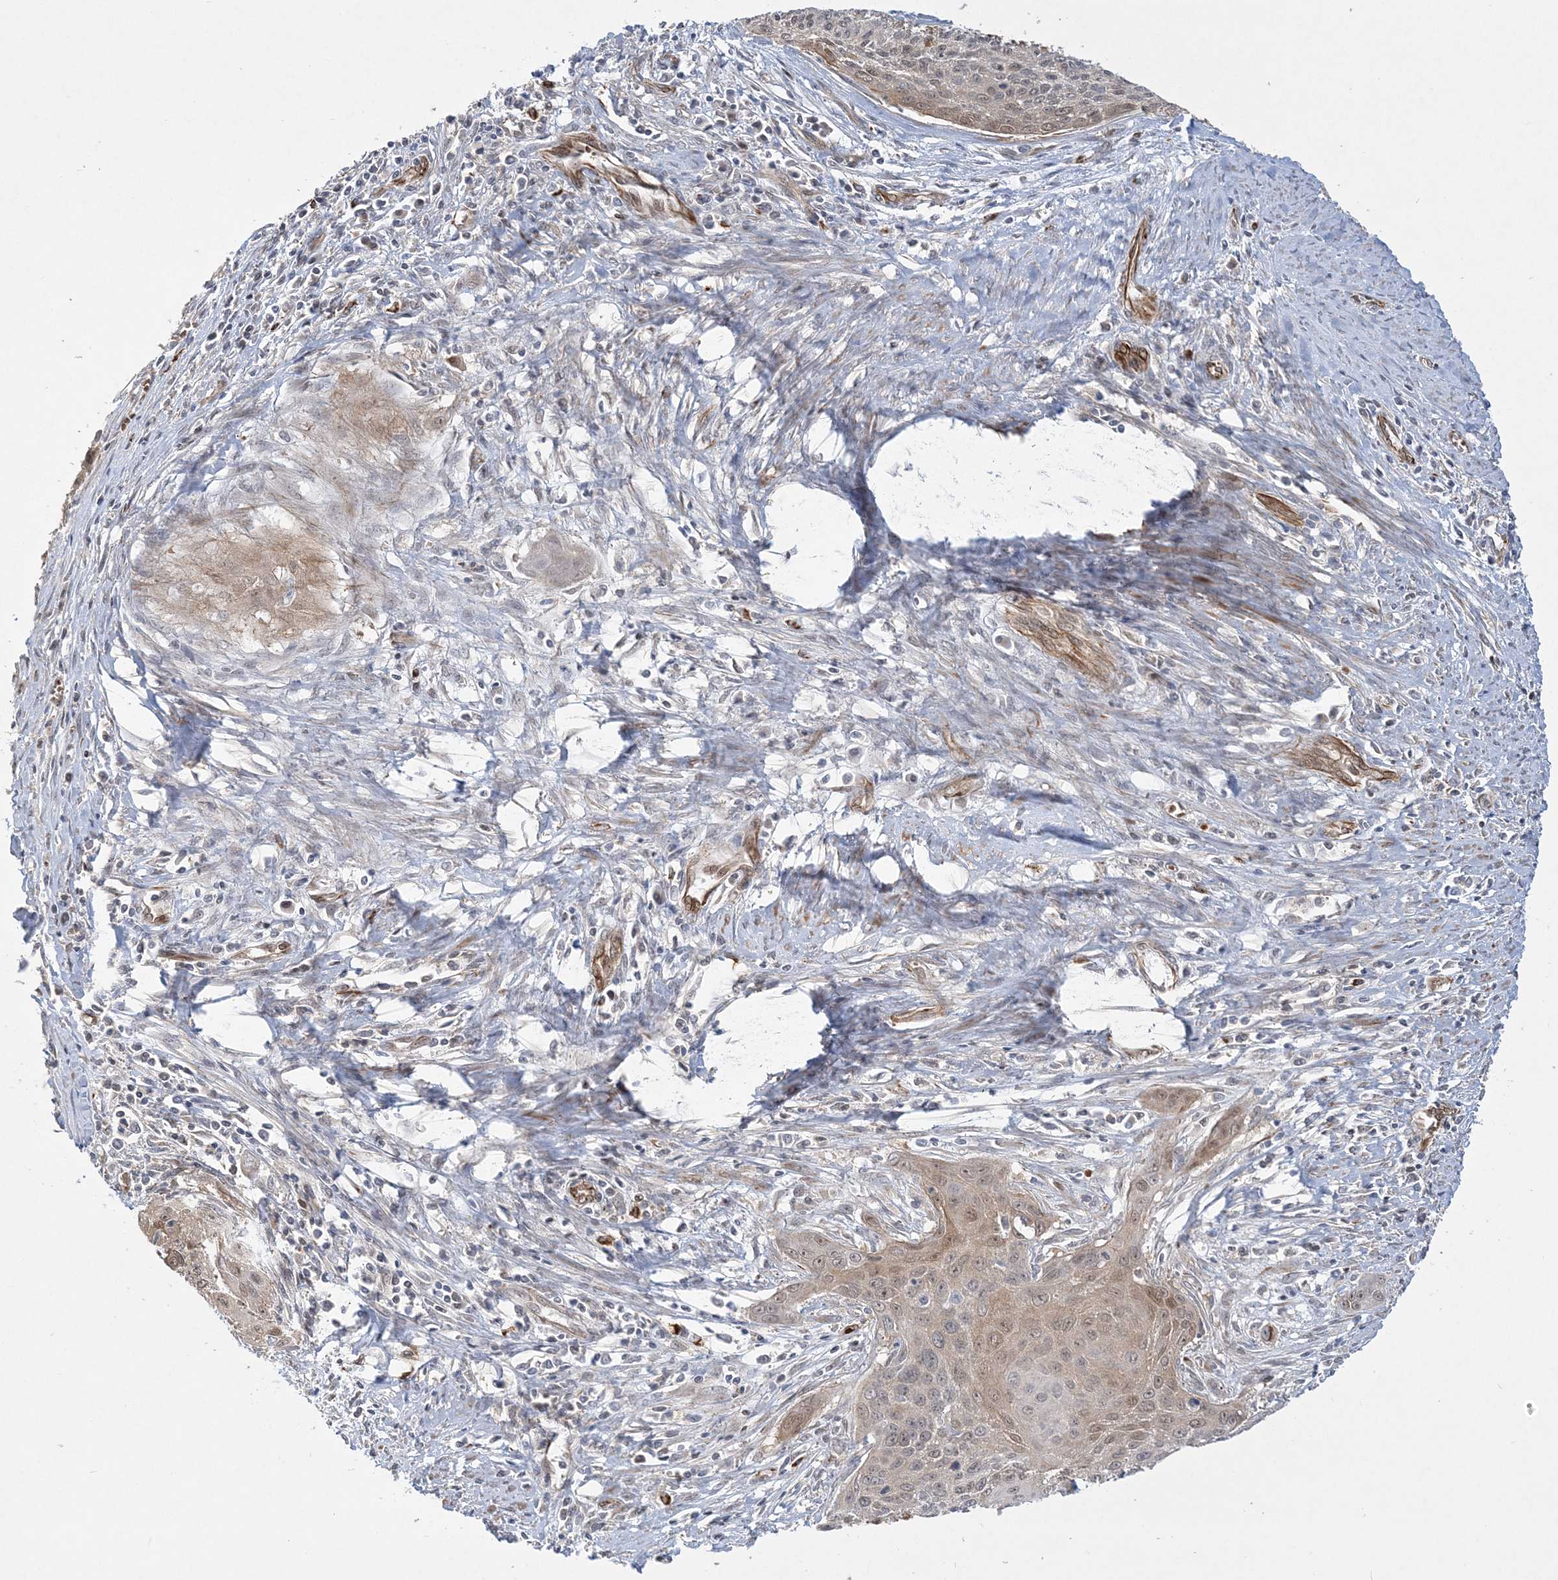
{"staining": {"intensity": "weak", "quantity": "25%-75%", "location": "cytoplasmic/membranous,nuclear"}, "tissue": "cervical cancer", "cell_type": "Tumor cells", "image_type": "cancer", "snomed": [{"axis": "morphology", "description": "Squamous cell carcinoma, NOS"}, {"axis": "topography", "description": "Cervix"}], "caption": "Immunohistochemical staining of human cervical squamous cell carcinoma shows weak cytoplasmic/membranous and nuclear protein positivity in approximately 25%-75% of tumor cells.", "gene": "INPP1", "patient": {"sex": "female", "age": 55}}